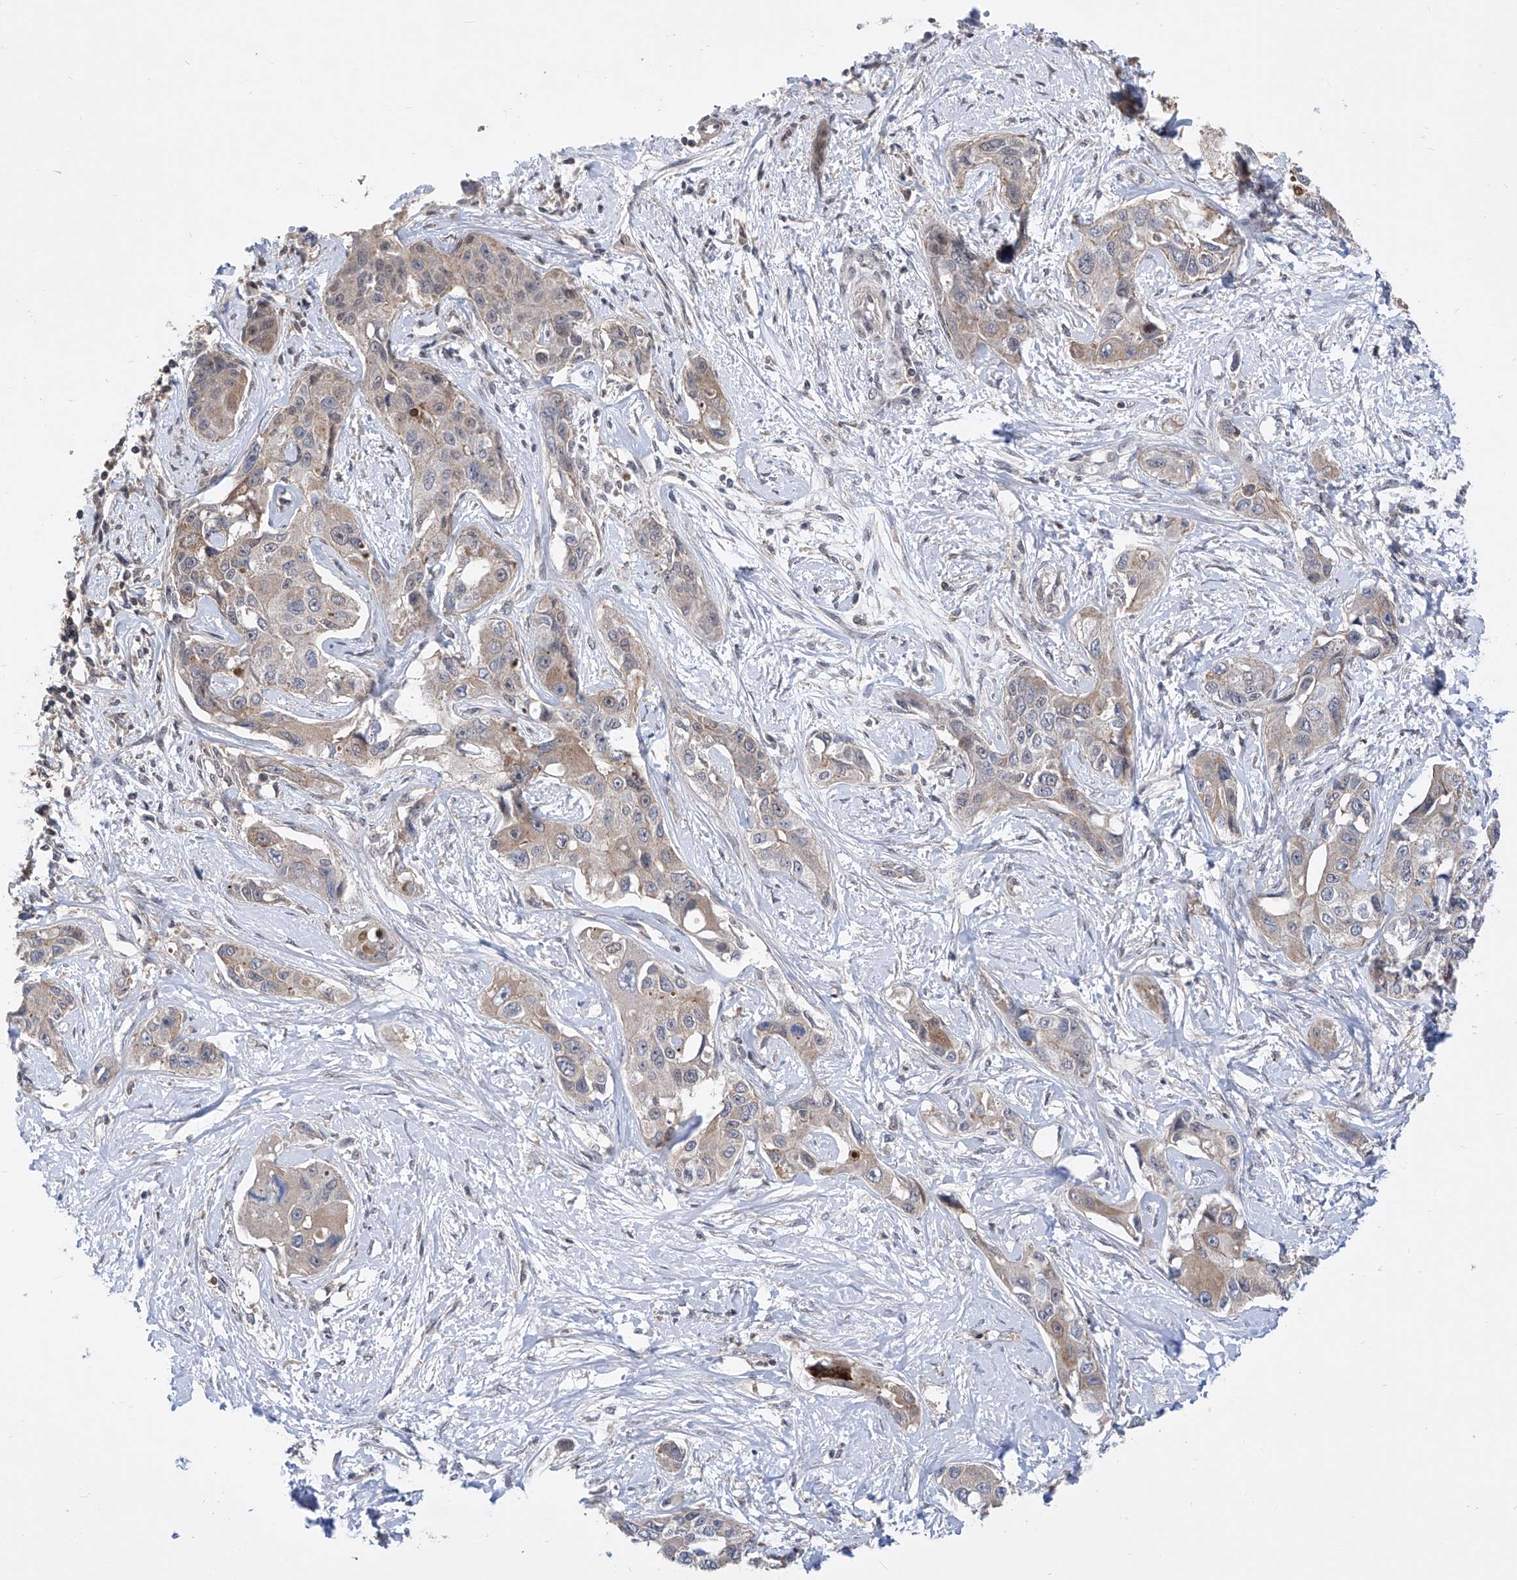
{"staining": {"intensity": "weak", "quantity": "25%-75%", "location": "cytoplasmic/membranous"}, "tissue": "liver cancer", "cell_type": "Tumor cells", "image_type": "cancer", "snomed": [{"axis": "morphology", "description": "Cholangiocarcinoma"}, {"axis": "topography", "description": "Liver"}], "caption": "This micrograph demonstrates liver cancer stained with immunohistochemistry to label a protein in brown. The cytoplasmic/membranous of tumor cells show weak positivity for the protein. Nuclei are counter-stained blue.", "gene": "KIFC2", "patient": {"sex": "male", "age": 59}}